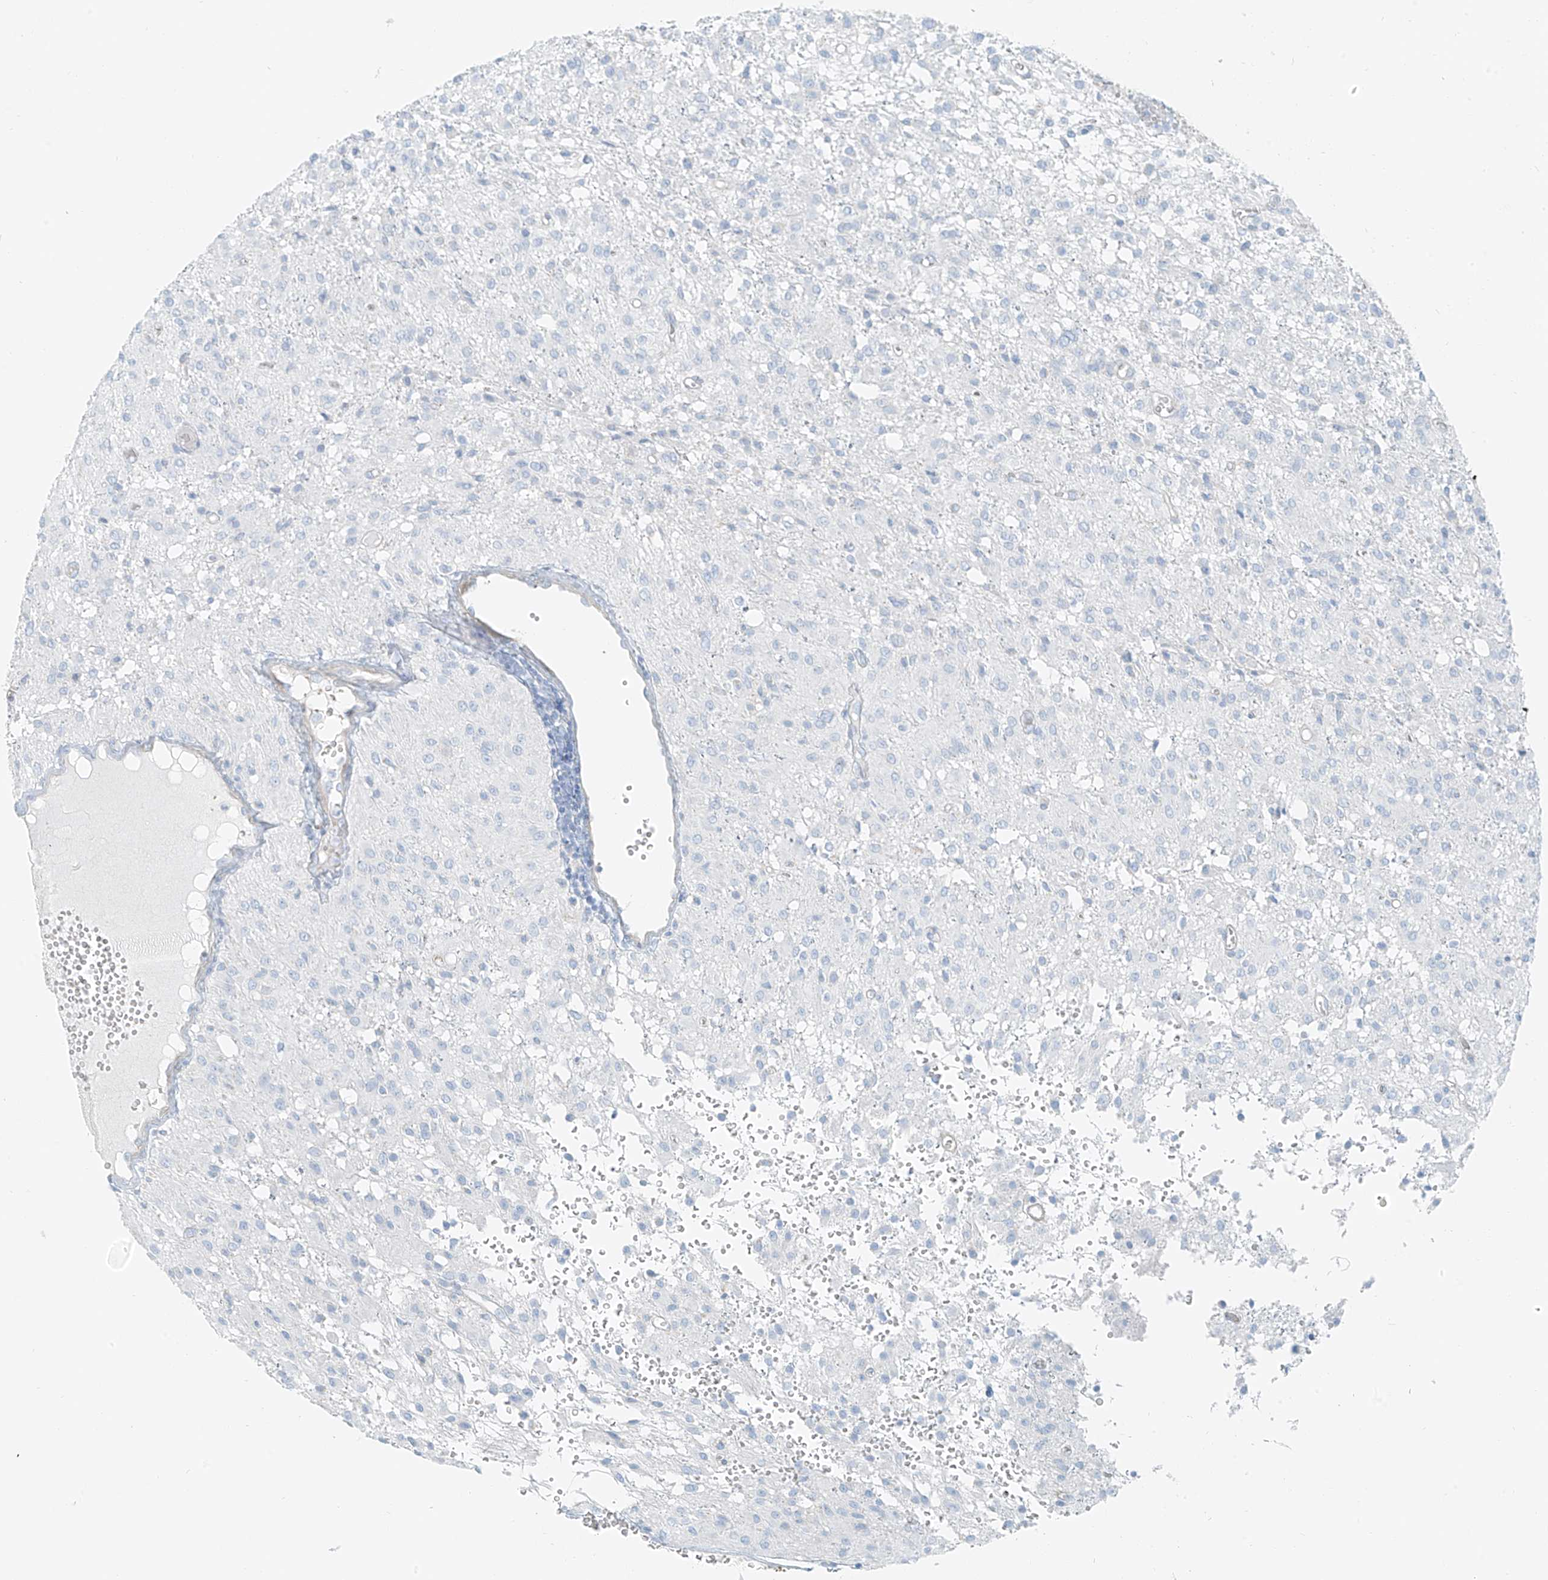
{"staining": {"intensity": "negative", "quantity": "none", "location": "none"}, "tissue": "glioma", "cell_type": "Tumor cells", "image_type": "cancer", "snomed": [{"axis": "morphology", "description": "Glioma, malignant, High grade"}, {"axis": "topography", "description": "Brain"}], "caption": "Immunohistochemistry (IHC) histopathology image of human malignant glioma (high-grade) stained for a protein (brown), which reveals no staining in tumor cells.", "gene": "SMCP", "patient": {"sex": "female", "age": 59}}